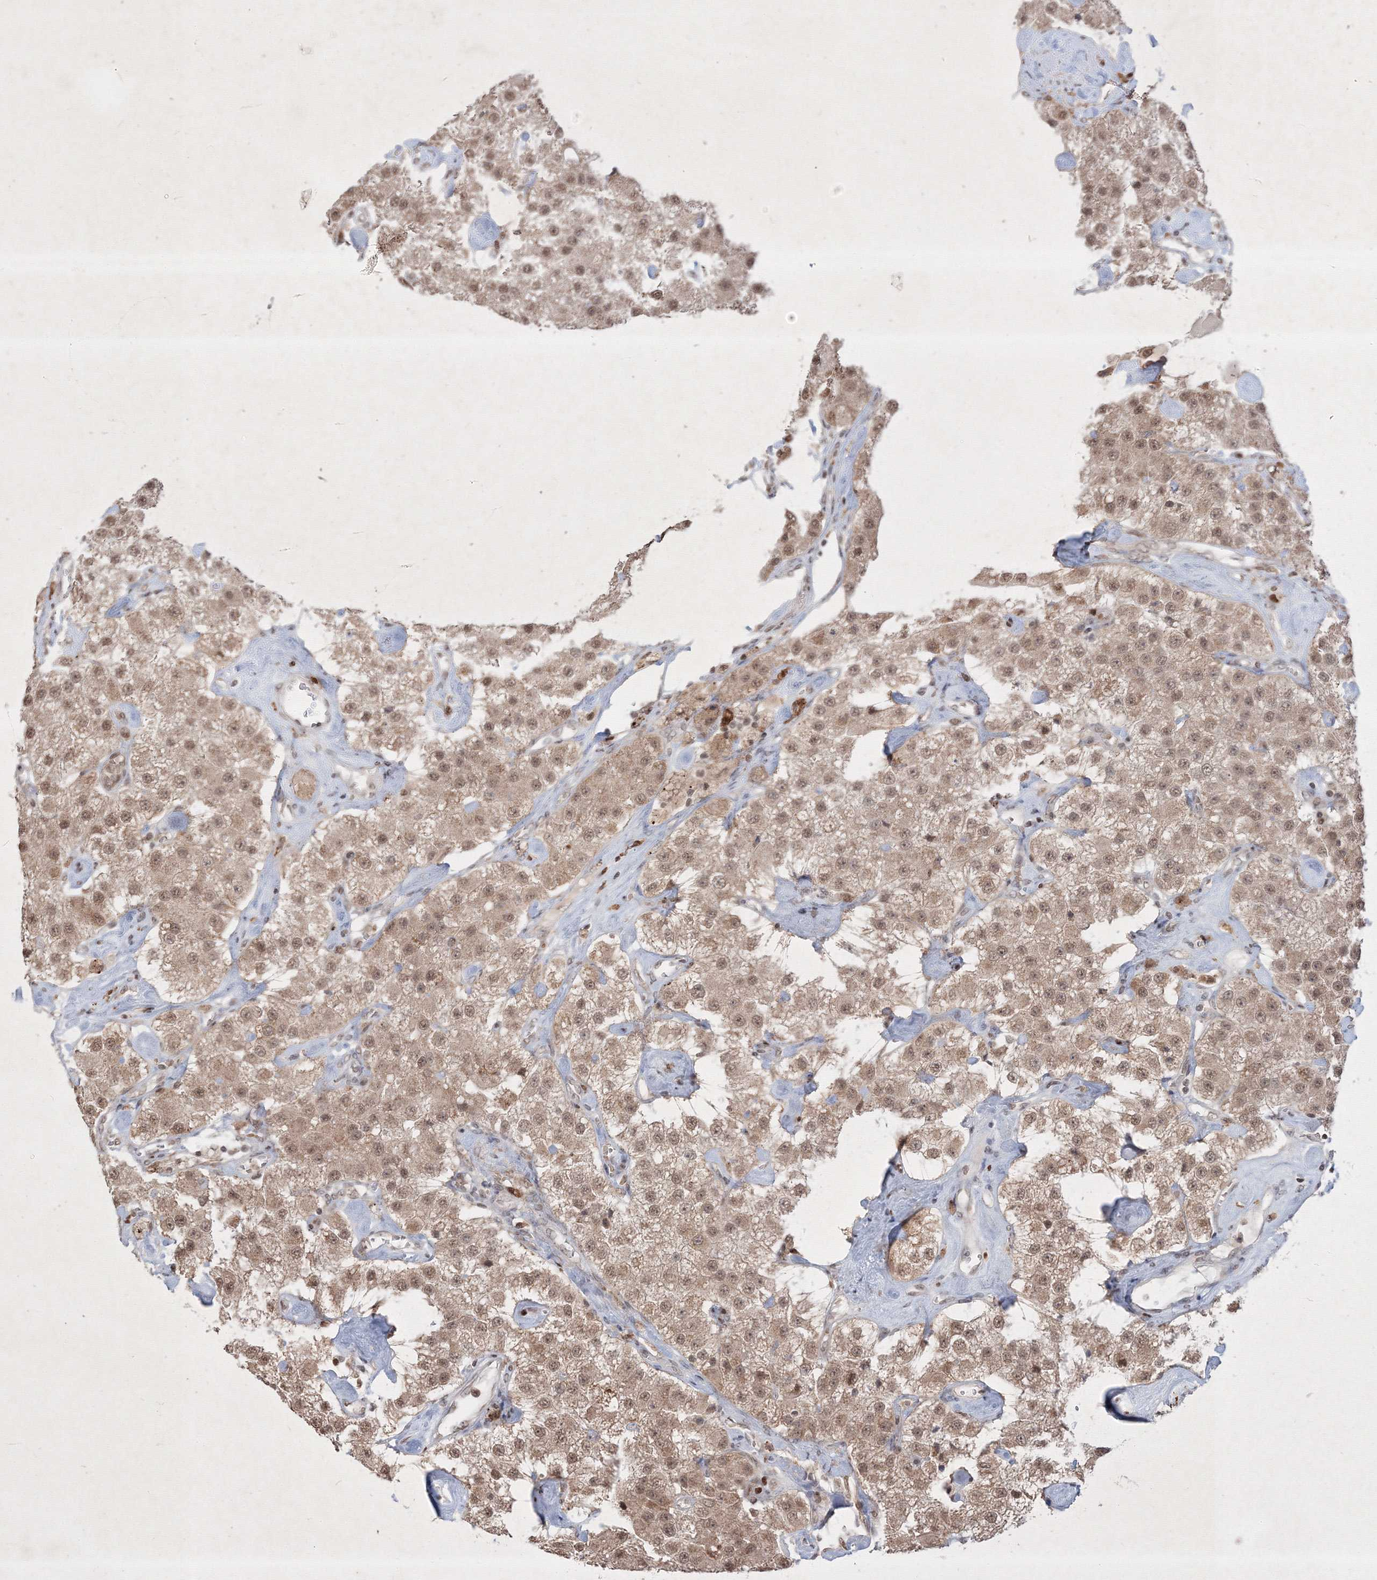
{"staining": {"intensity": "moderate", "quantity": ">75%", "location": "cytoplasmic/membranous,nuclear"}, "tissue": "carcinoid", "cell_type": "Tumor cells", "image_type": "cancer", "snomed": [{"axis": "morphology", "description": "Carcinoid, malignant, NOS"}, {"axis": "topography", "description": "Pancreas"}], "caption": "Malignant carcinoid stained with a protein marker demonstrates moderate staining in tumor cells.", "gene": "TAB1", "patient": {"sex": "male", "age": 41}}